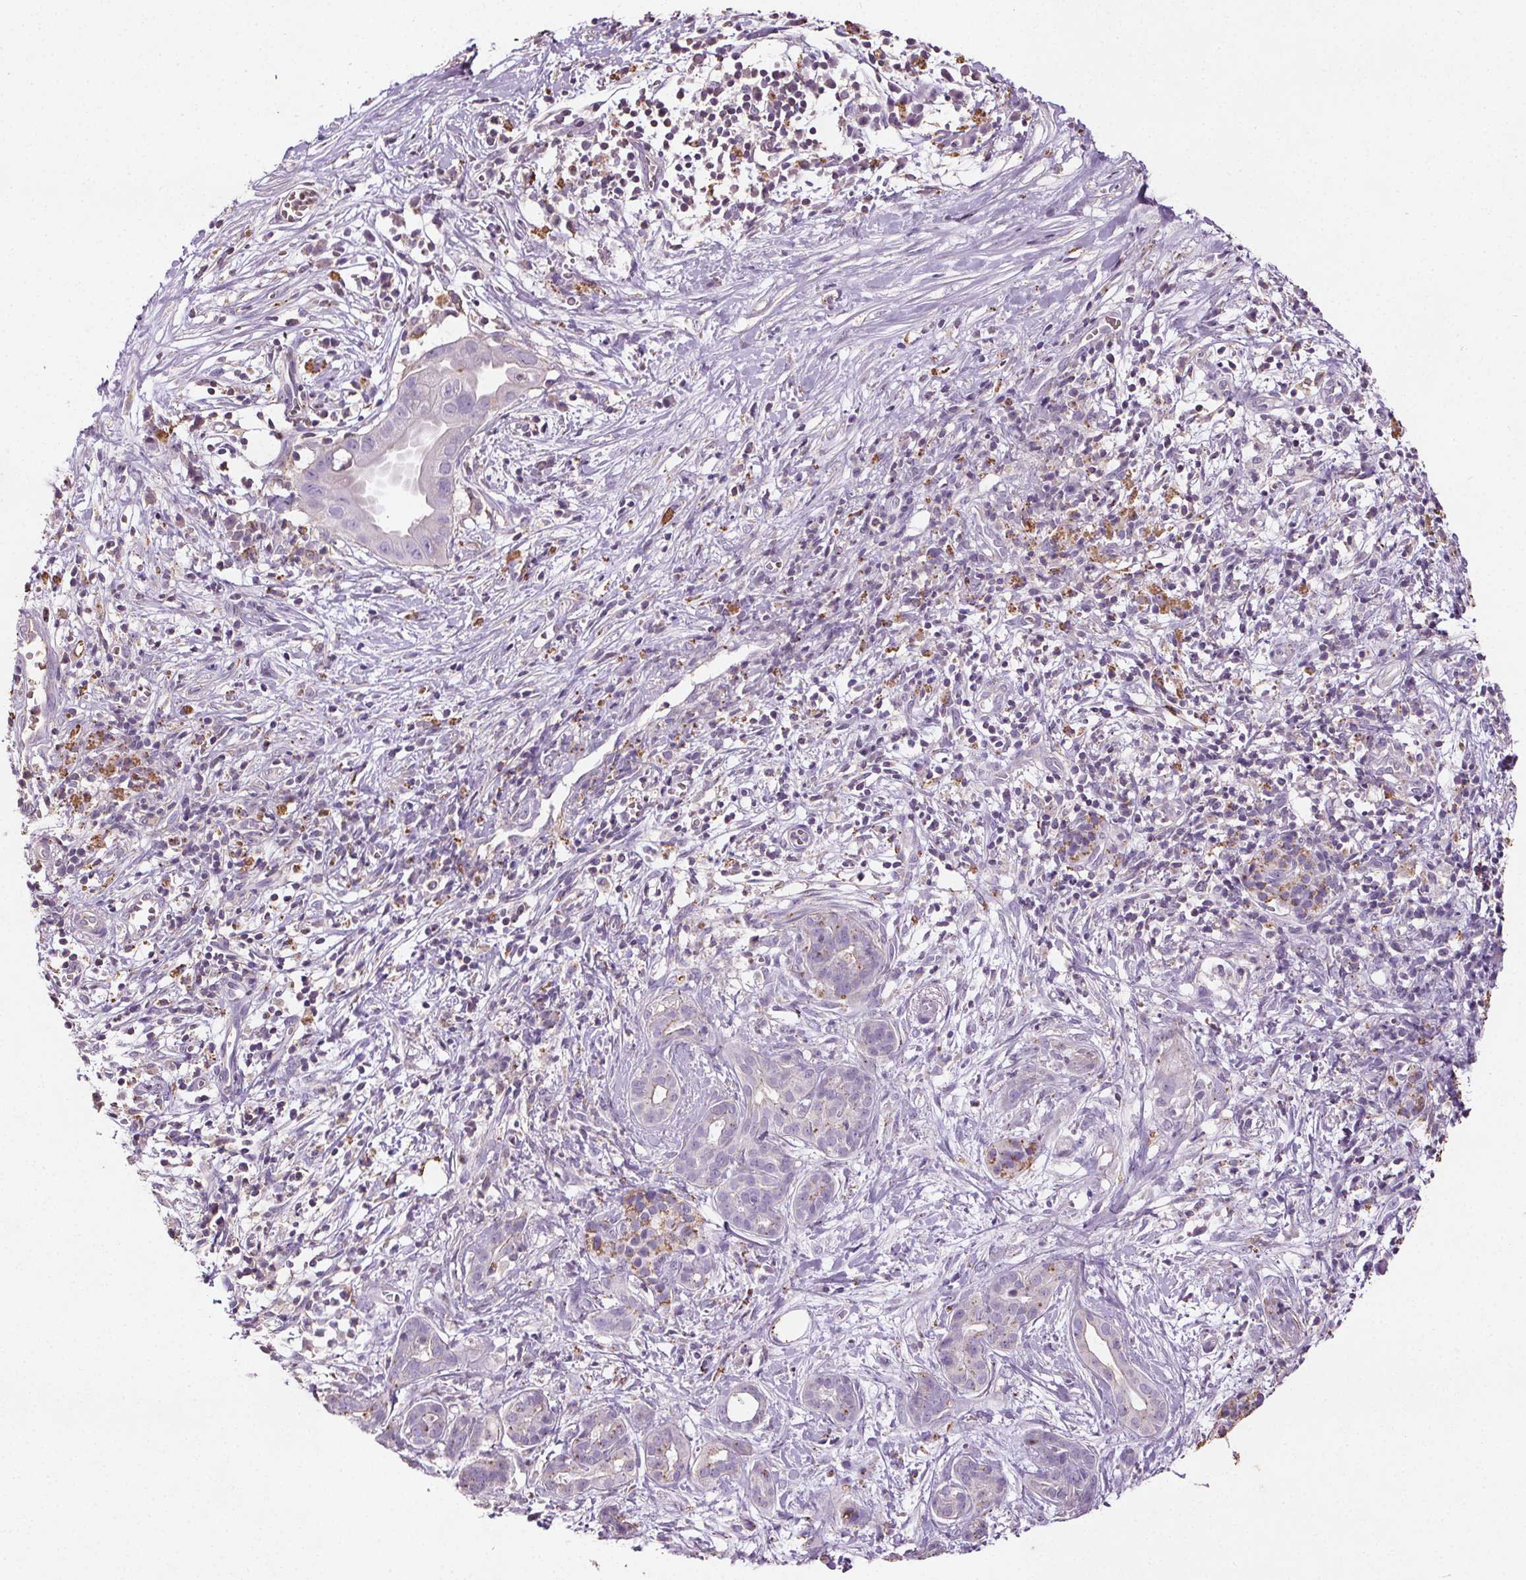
{"staining": {"intensity": "negative", "quantity": "none", "location": "none"}, "tissue": "pancreatic cancer", "cell_type": "Tumor cells", "image_type": "cancer", "snomed": [{"axis": "morphology", "description": "Adenocarcinoma, NOS"}, {"axis": "topography", "description": "Pancreas"}], "caption": "Image shows no significant protein positivity in tumor cells of pancreatic adenocarcinoma. Brightfield microscopy of IHC stained with DAB (brown) and hematoxylin (blue), captured at high magnification.", "gene": "C19orf84", "patient": {"sex": "male", "age": 61}}